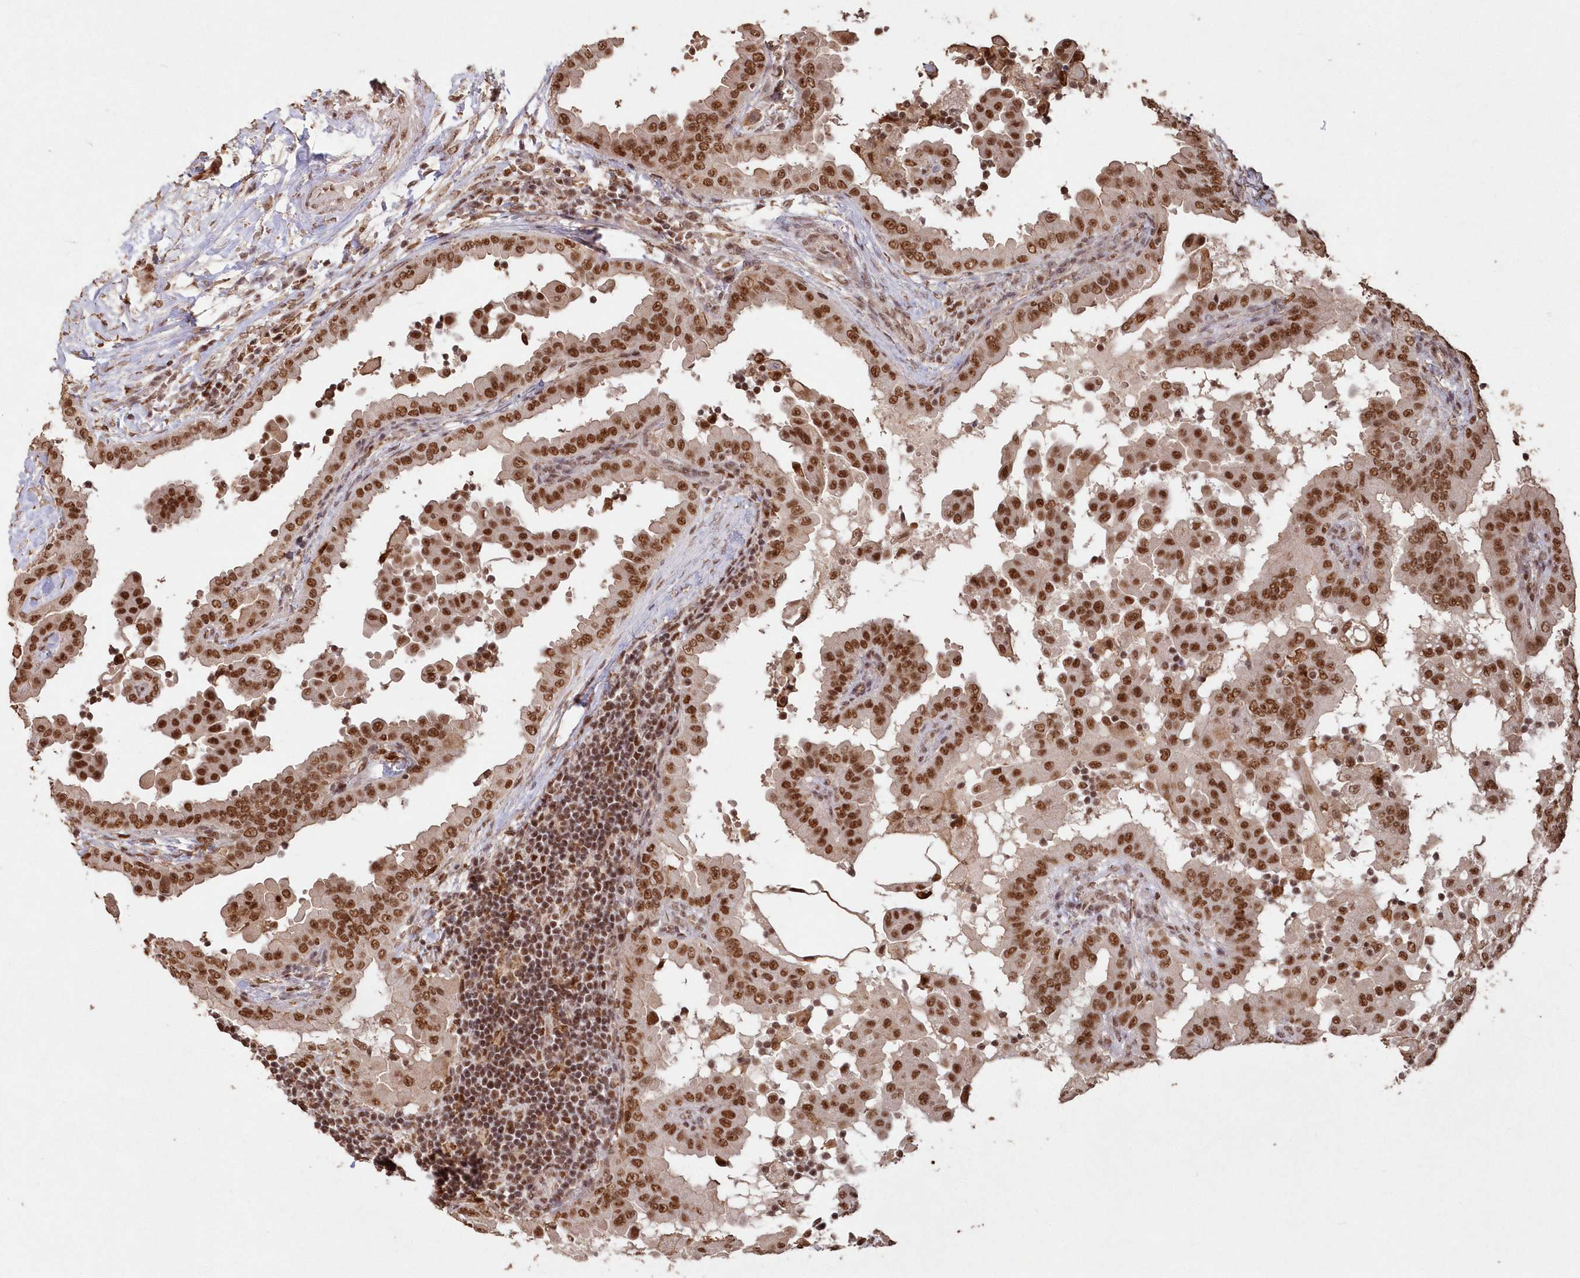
{"staining": {"intensity": "strong", "quantity": ">75%", "location": "nuclear"}, "tissue": "thyroid cancer", "cell_type": "Tumor cells", "image_type": "cancer", "snomed": [{"axis": "morphology", "description": "Papillary adenocarcinoma, NOS"}, {"axis": "topography", "description": "Thyroid gland"}], "caption": "A high-resolution photomicrograph shows IHC staining of thyroid cancer (papillary adenocarcinoma), which exhibits strong nuclear expression in about >75% of tumor cells.", "gene": "PDS5A", "patient": {"sex": "male", "age": 33}}